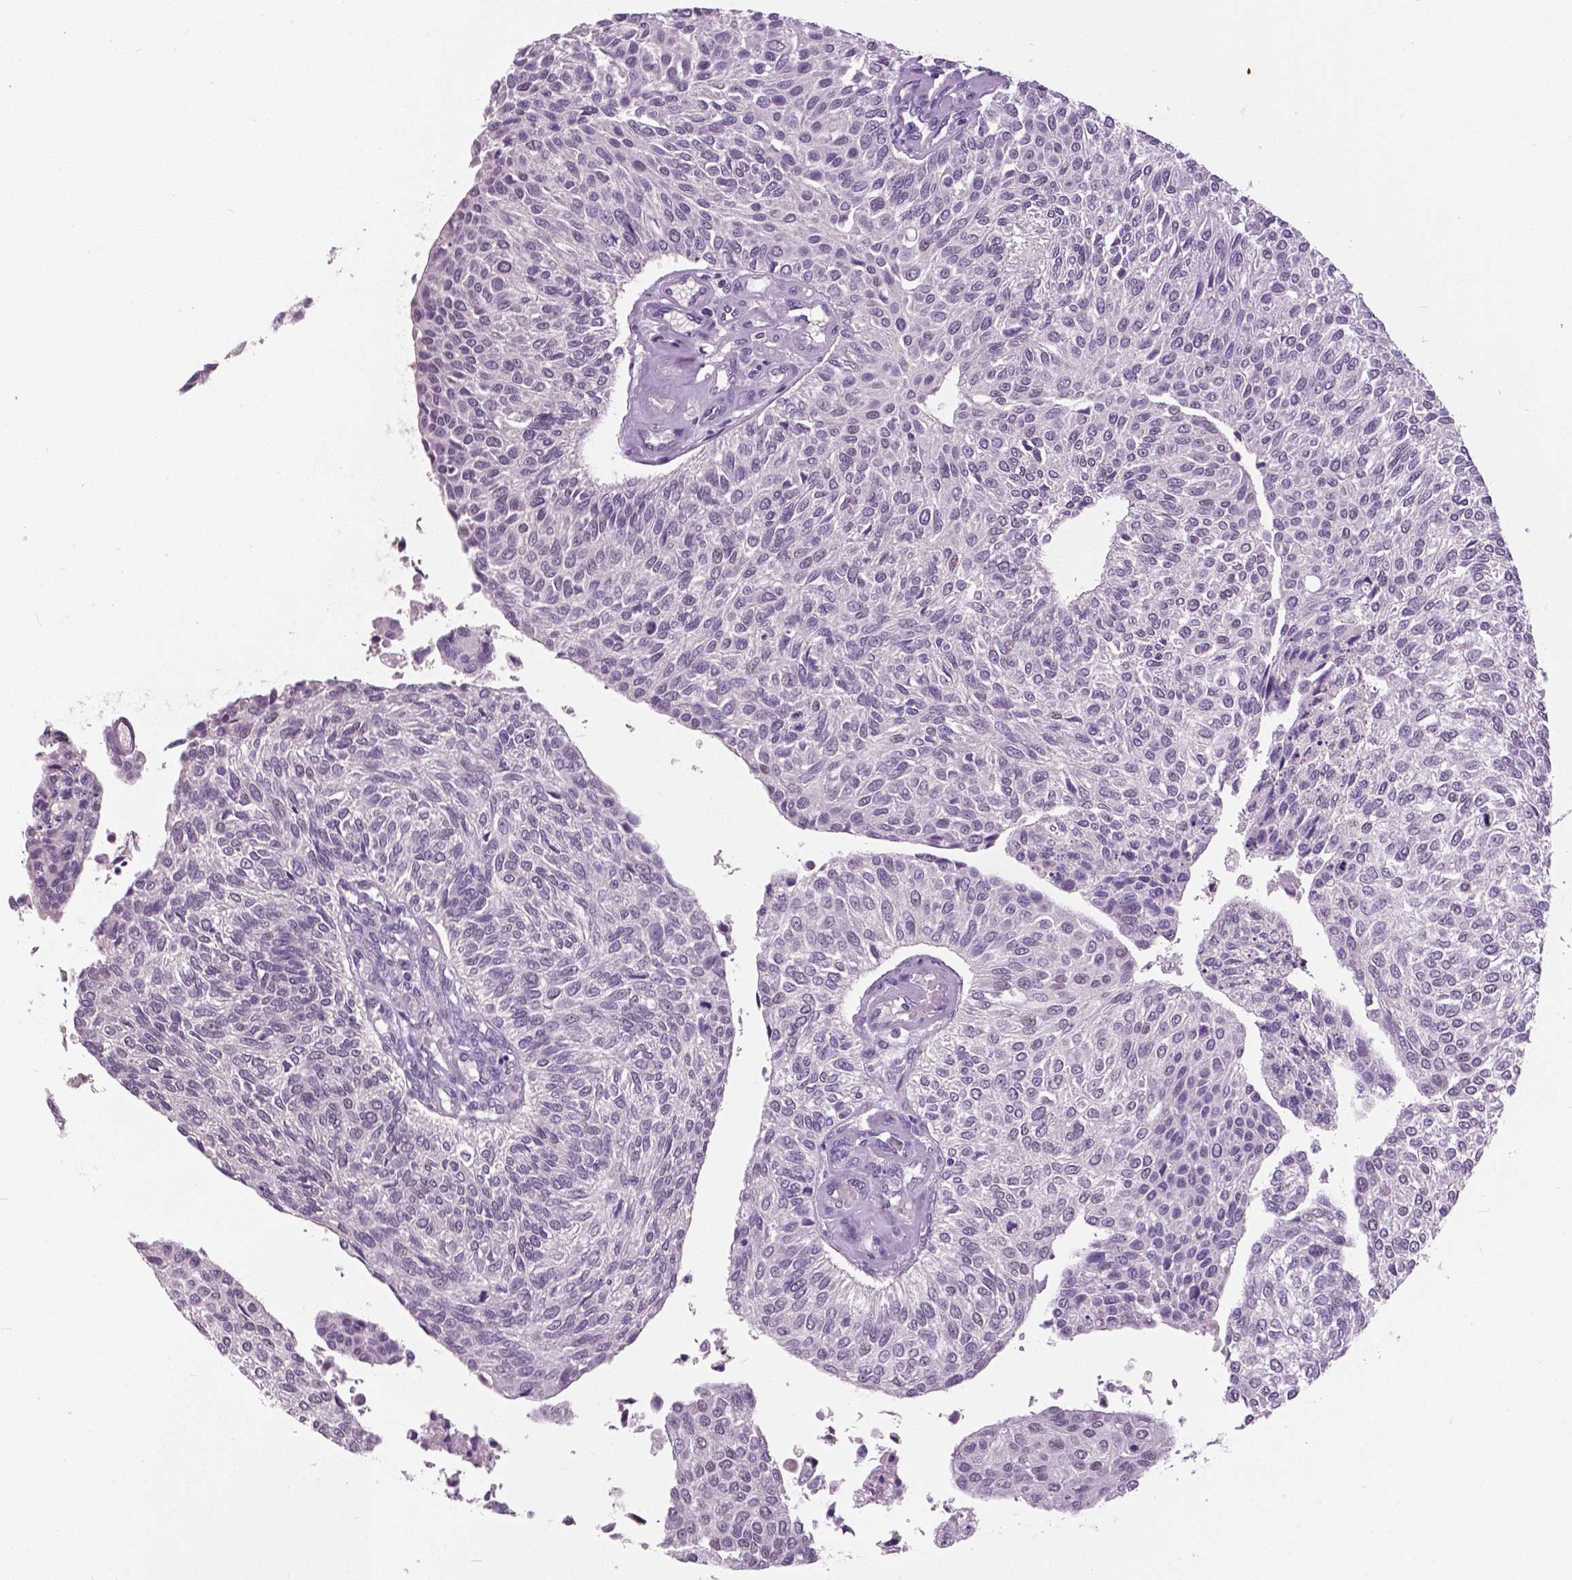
{"staining": {"intensity": "negative", "quantity": "none", "location": "none"}, "tissue": "urothelial cancer", "cell_type": "Tumor cells", "image_type": "cancer", "snomed": [{"axis": "morphology", "description": "Urothelial carcinoma, NOS"}, {"axis": "topography", "description": "Urinary bladder"}], "caption": "Tumor cells are negative for brown protein staining in transitional cell carcinoma.", "gene": "FOXA1", "patient": {"sex": "male", "age": 55}}